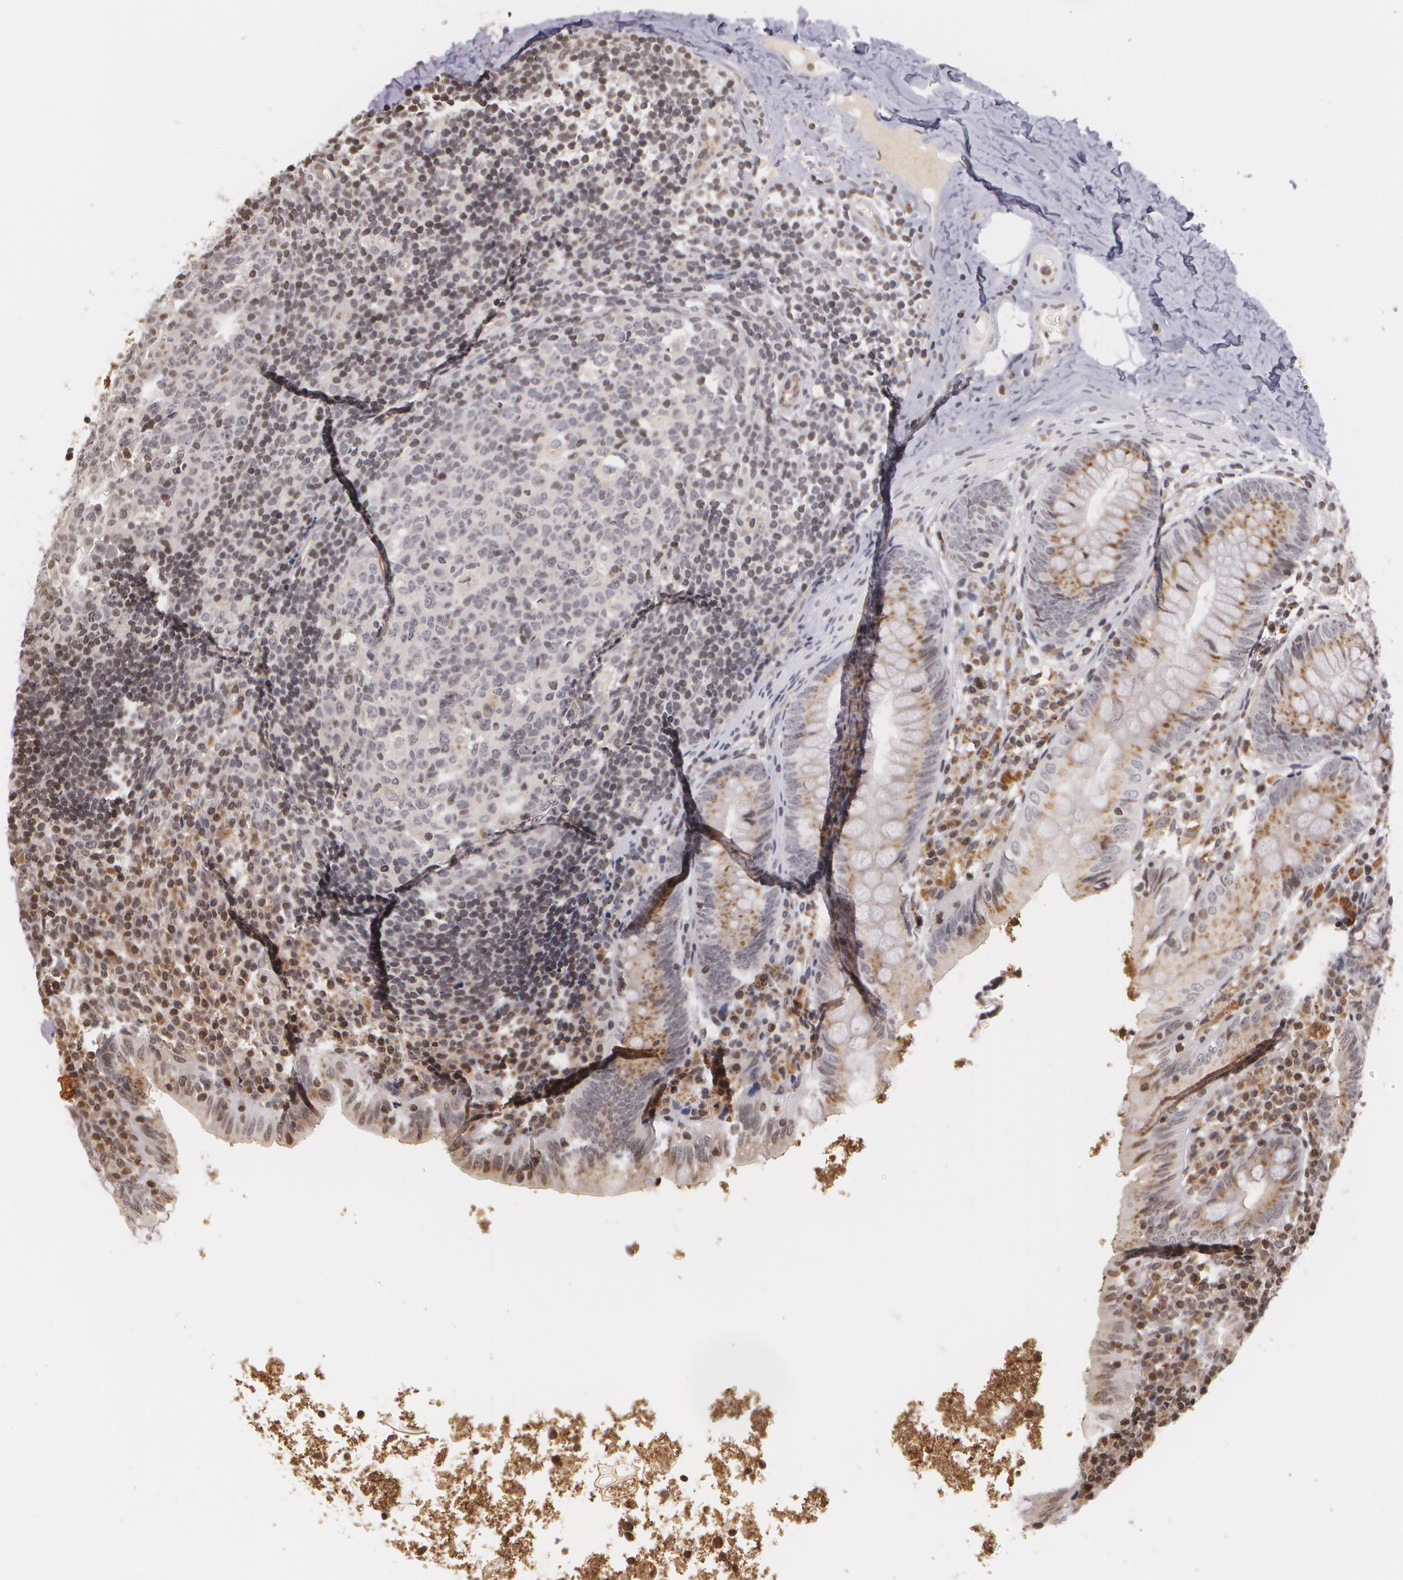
{"staining": {"intensity": "moderate", "quantity": ">75%", "location": "cytoplasmic/membranous,nuclear"}, "tissue": "appendix", "cell_type": "Glandular cells", "image_type": "normal", "snomed": [{"axis": "morphology", "description": "Normal tissue, NOS"}, {"axis": "topography", "description": "Appendix"}], "caption": "This image displays unremarkable appendix stained with IHC to label a protein in brown. The cytoplasmic/membranous,nuclear of glandular cells show moderate positivity for the protein. Nuclei are counter-stained blue.", "gene": "VAV3", "patient": {"sex": "male", "age": 7}}